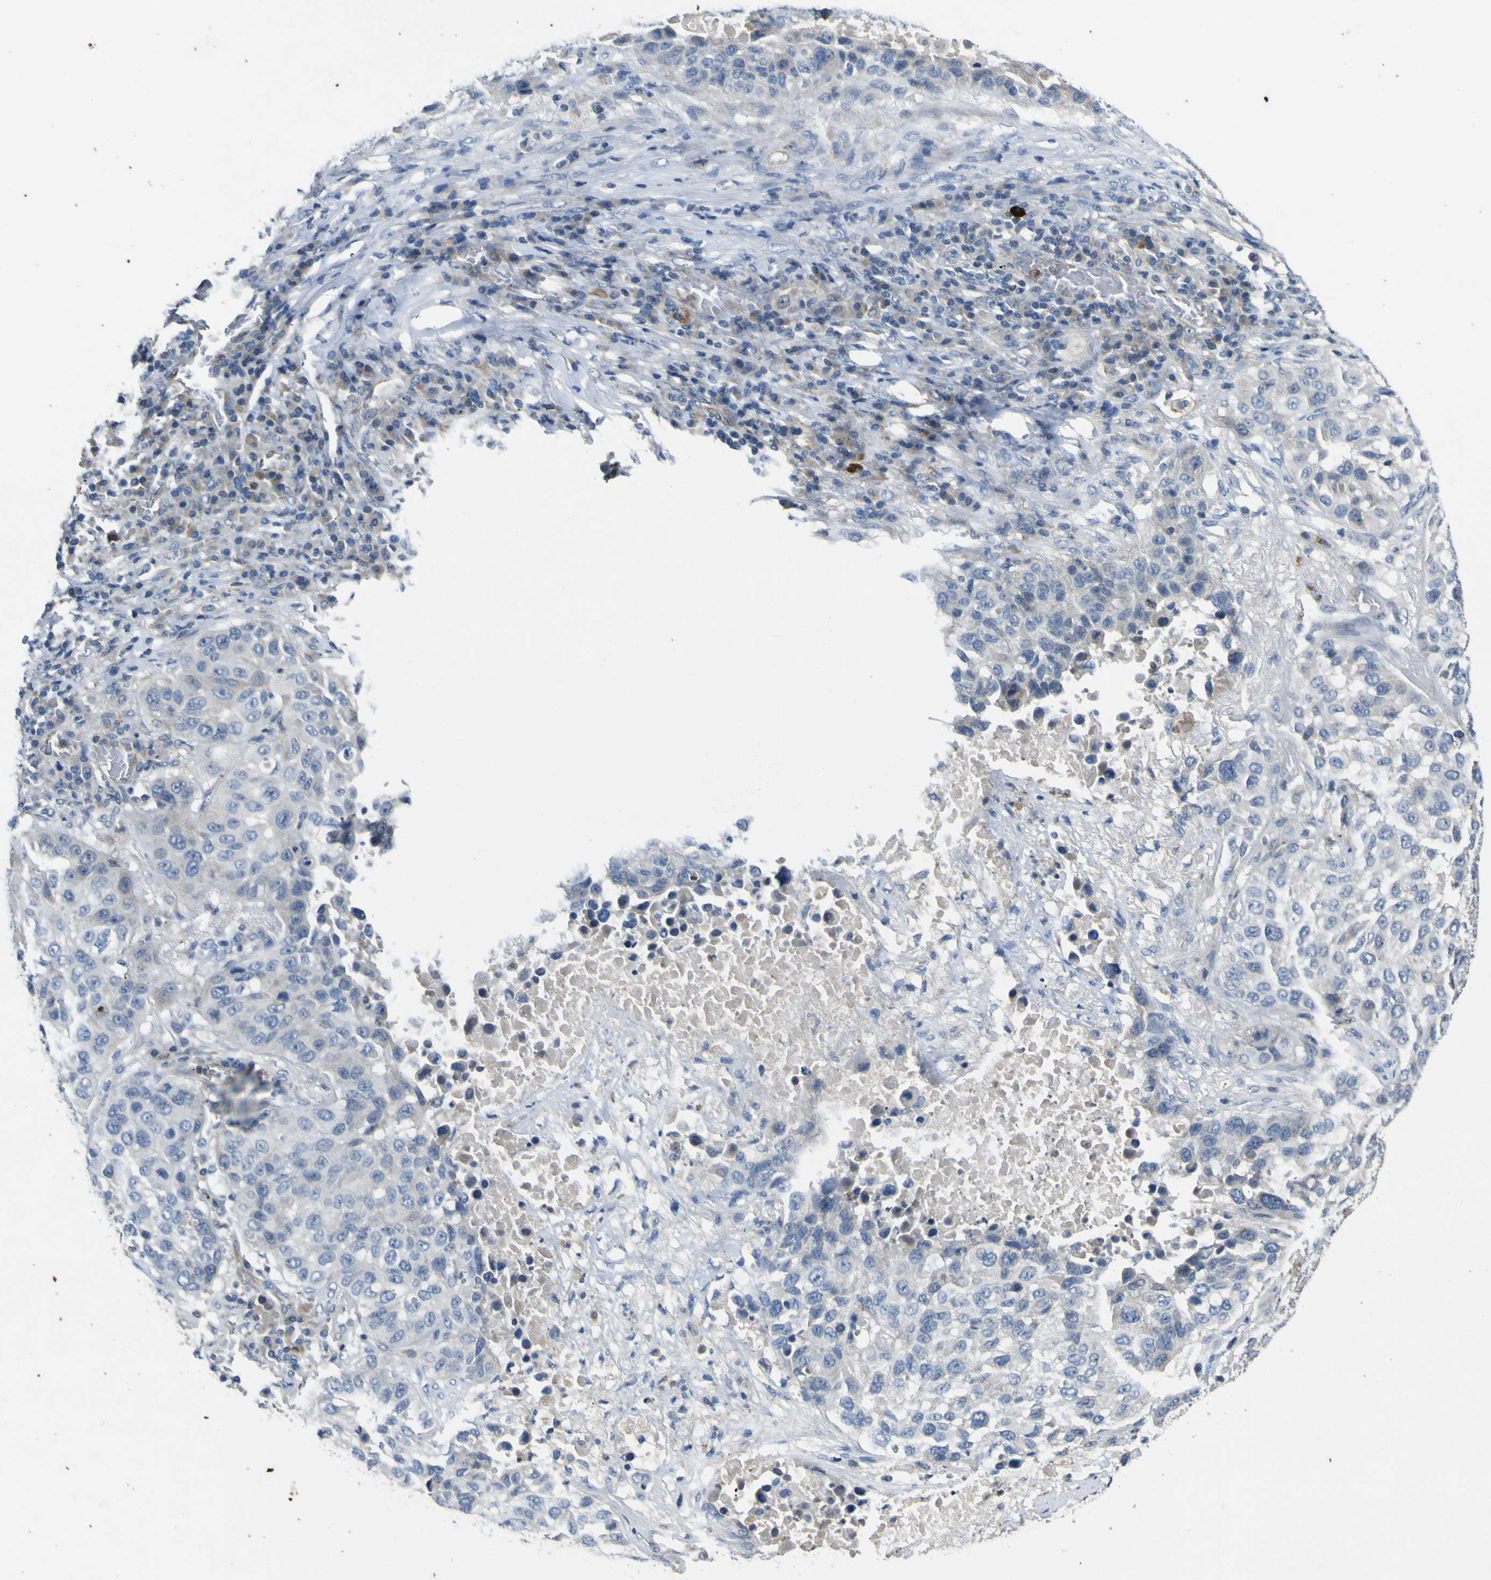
{"staining": {"intensity": "negative", "quantity": "none", "location": "none"}, "tissue": "lung cancer", "cell_type": "Tumor cells", "image_type": "cancer", "snomed": [{"axis": "morphology", "description": "Squamous cell carcinoma, NOS"}, {"axis": "topography", "description": "Lung"}], "caption": "Human lung squamous cell carcinoma stained for a protein using immunohistochemistry (IHC) exhibits no staining in tumor cells.", "gene": "LDLR", "patient": {"sex": "male", "age": 57}}